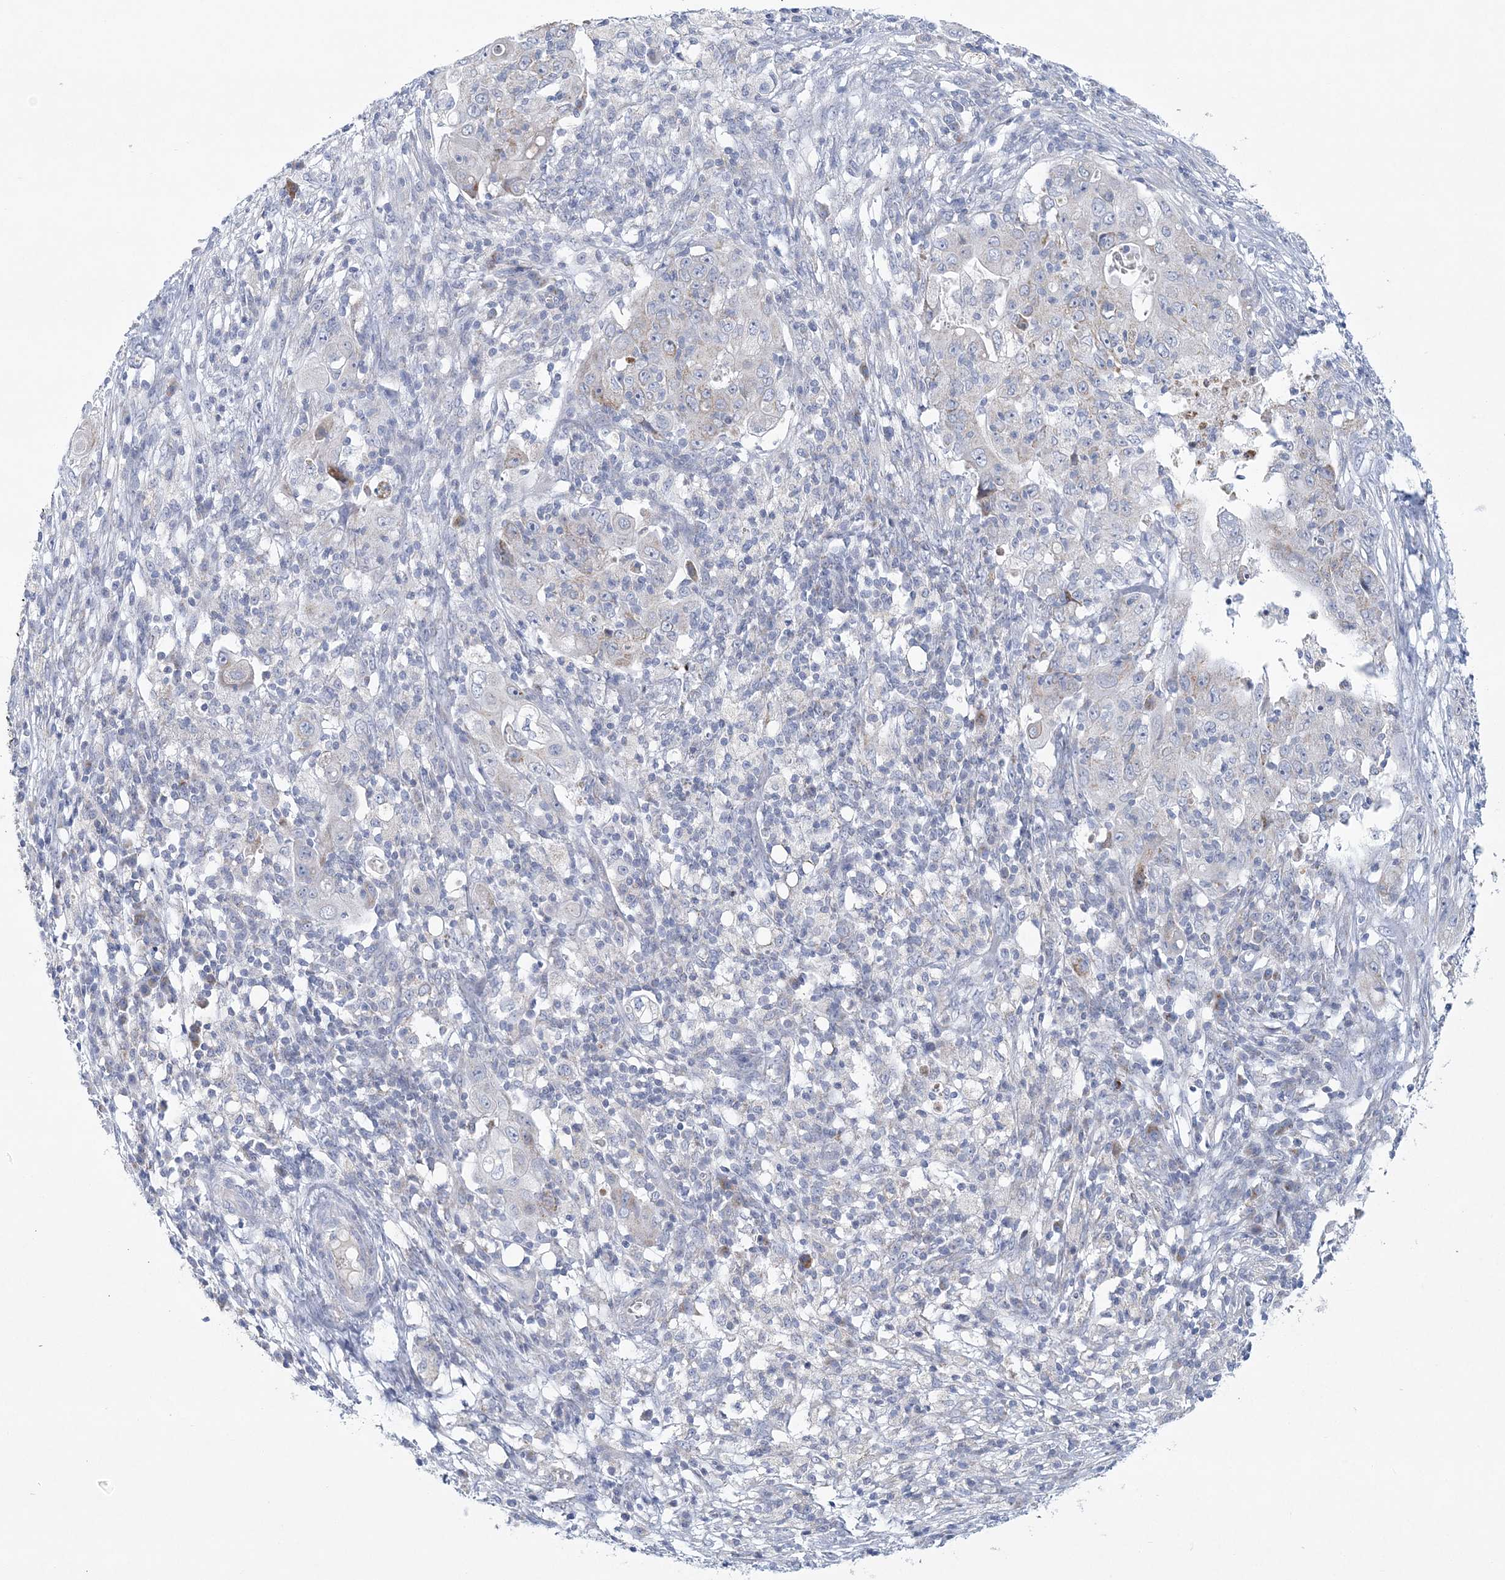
{"staining": {"intensity": "negative", "quantity": "none", "location": "none"}, "tissue": "ovarian cancer", "cell_type": "Tumor cells", "image_type": "cancer", "snomed": [{"axis": "morphology", "description": "Carcinoma, endometroid"}, {"axis": "topography", "description": "Ovary"}], "caption": "IHC image of endometroid carcinoma (ovarian) stained for a protein (brown), which exhibits no positivity in tumor cells.", "gene": "NIPAL1", "patient": {"sex": "female", "age": 42}}